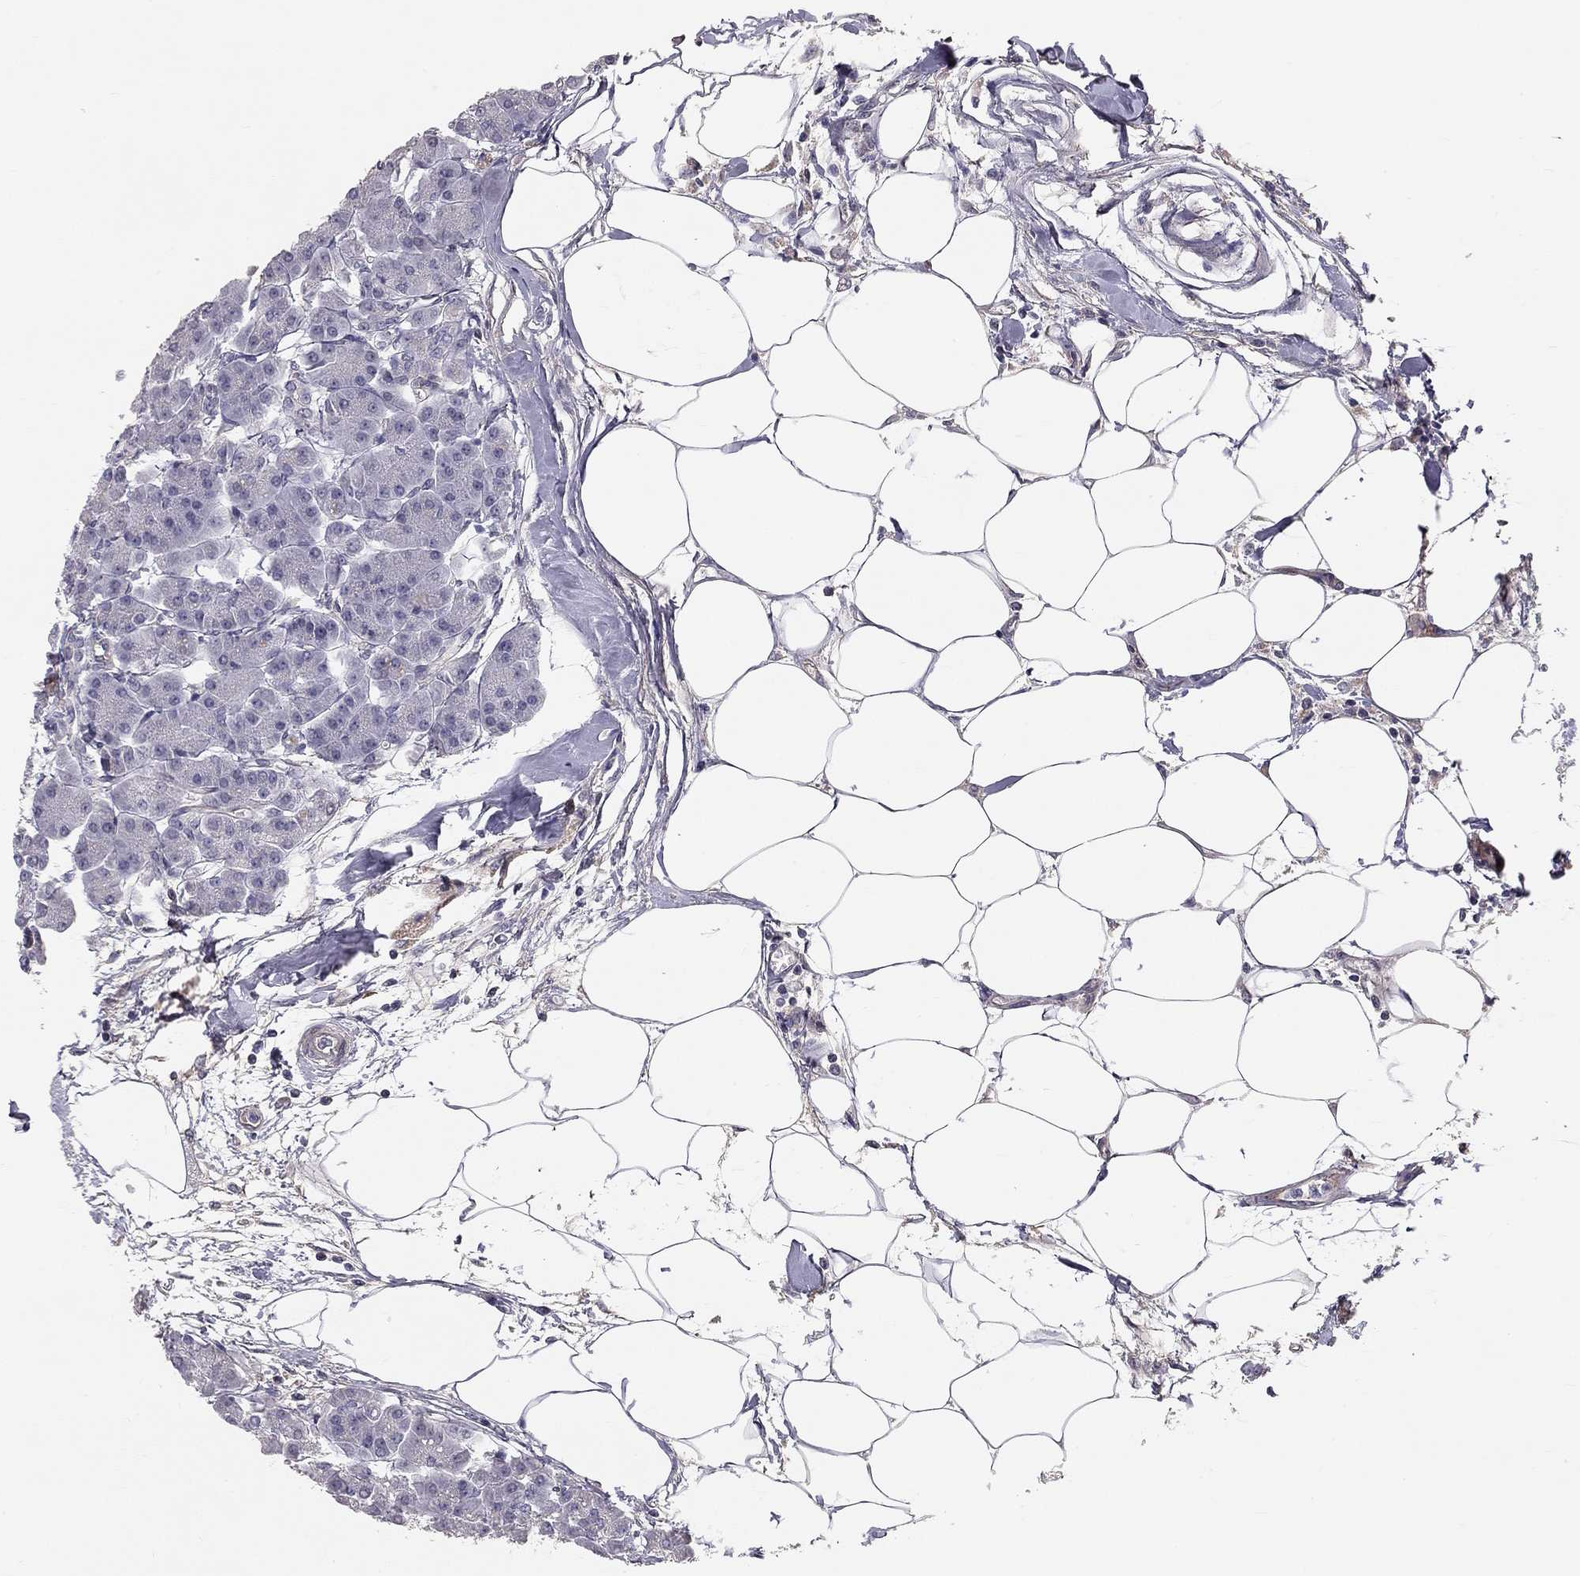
{"staining": {"intensity": "negative", "quantity": "none", "location": "none"}, "tissue": "pancreas", "cell_type": "Exocrine glandular cells", "image_type": "normal", "snomed": [{"axis": "morphology", "description": "Normal tissue, NOS"}, {"axis": "topography", "description": "Adipose tissue"}, {"axis": "topography", "description": "Pancreas"}, {"axis": "topography", "description": "Peripheral nerve tissue"}], "caption": "This histopathology image is of normal pancreas stained with immunohistochemistry (IHC) to label a protein in brown with the nuclei are counter-stained blue. There is no expression in exocrine glandular cells.", "gene": "GJB4", "patient": {"sex": "female", "age": 58}}